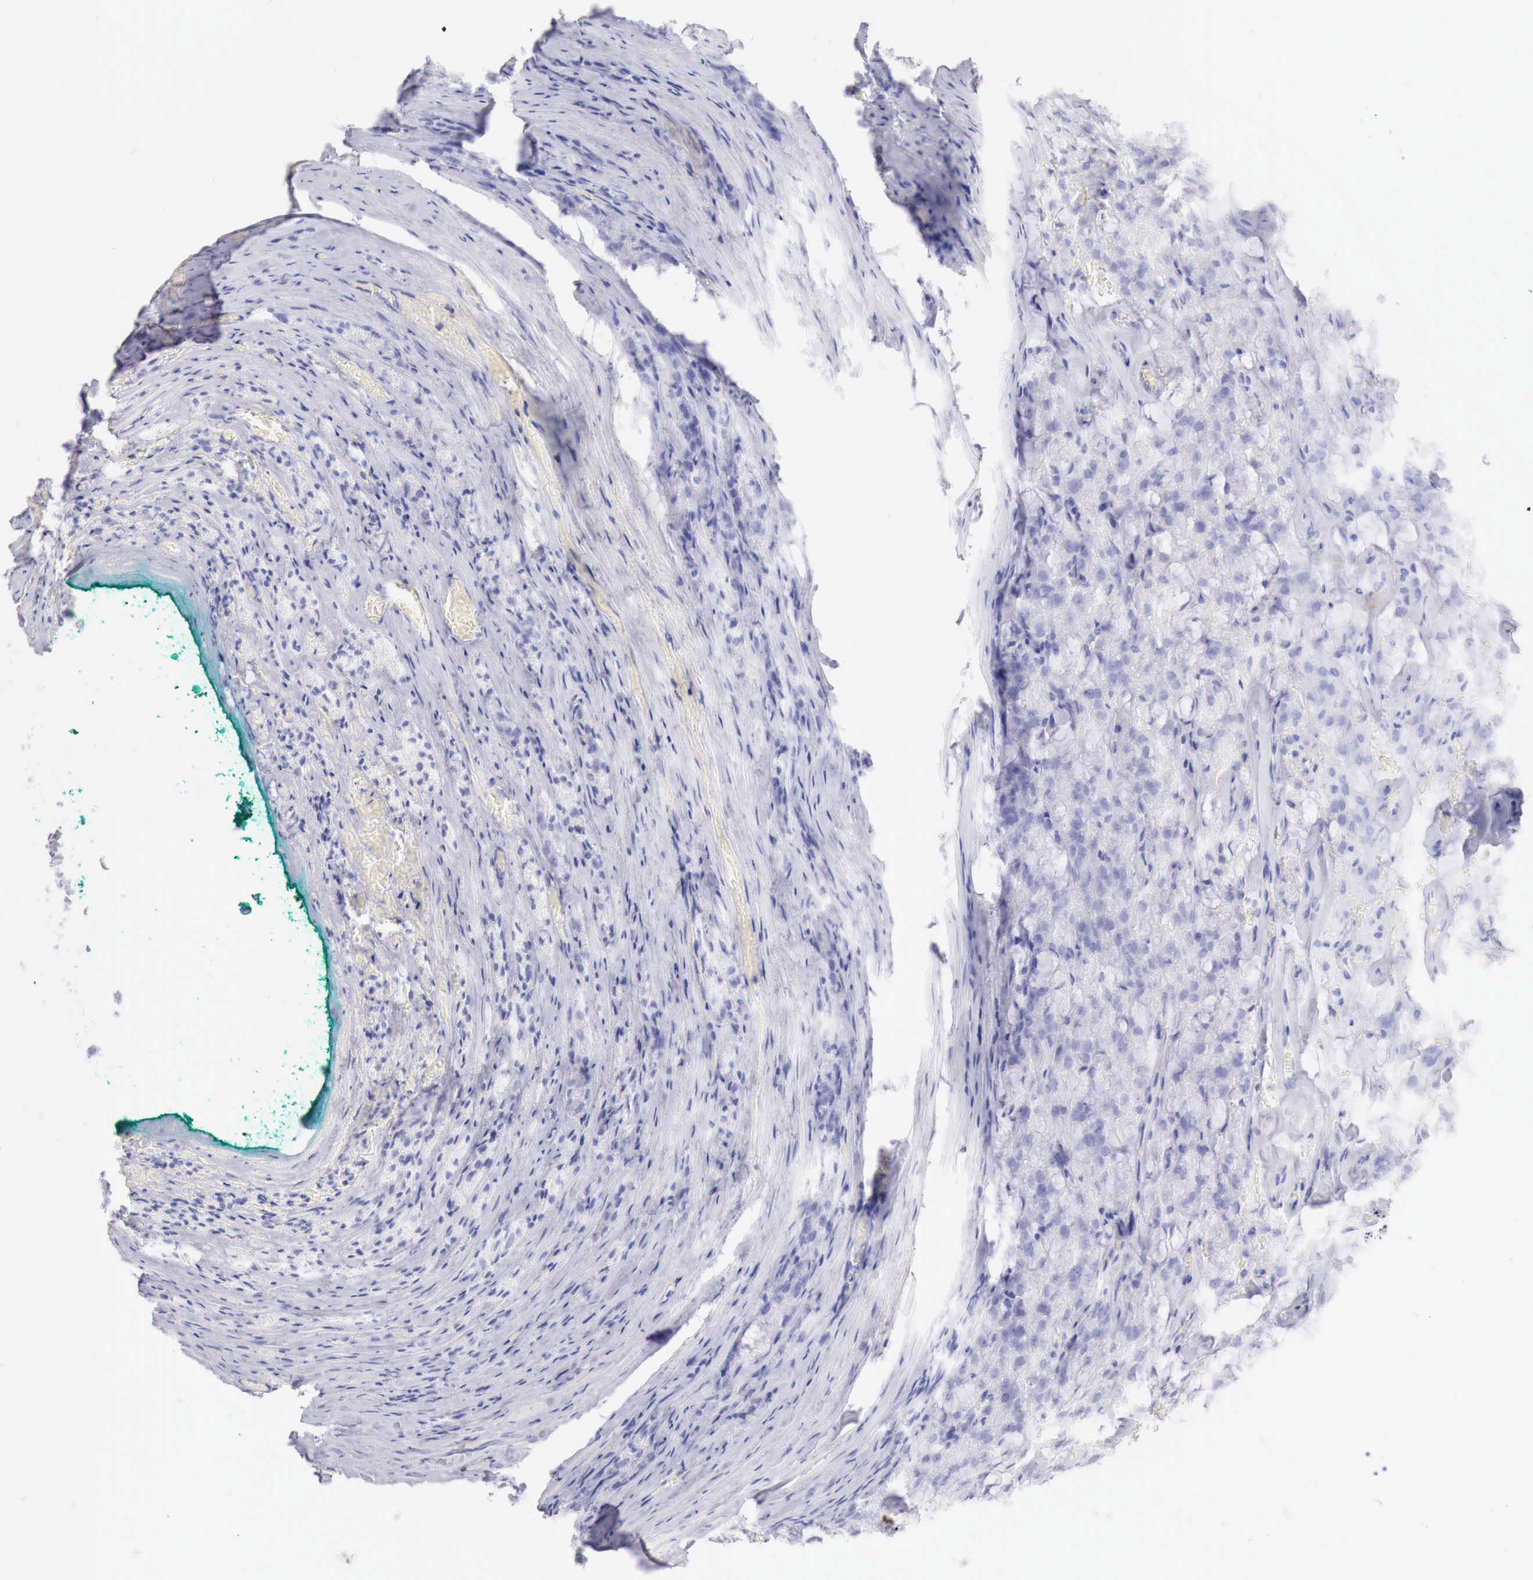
{"staining": {"intensity": "negative", "quantity": "none", "location": "none"}, "tissue": "prostate cancer", "cell_type": "Tumor cells", "image_type": "cancer", "snomed": [{"axis": "morphology", "description": "Adenocarcinoma, Medium grade"}, {"axis": "topography", "description": "Prostate"}], "caption": "Immunohistochemical staining of prostate cancer (medium-grade adenocarcinoma) displays no significant positivity in tumor cells.", "gene": "INHA", "patient": {"sex": "male", "age": 60}}